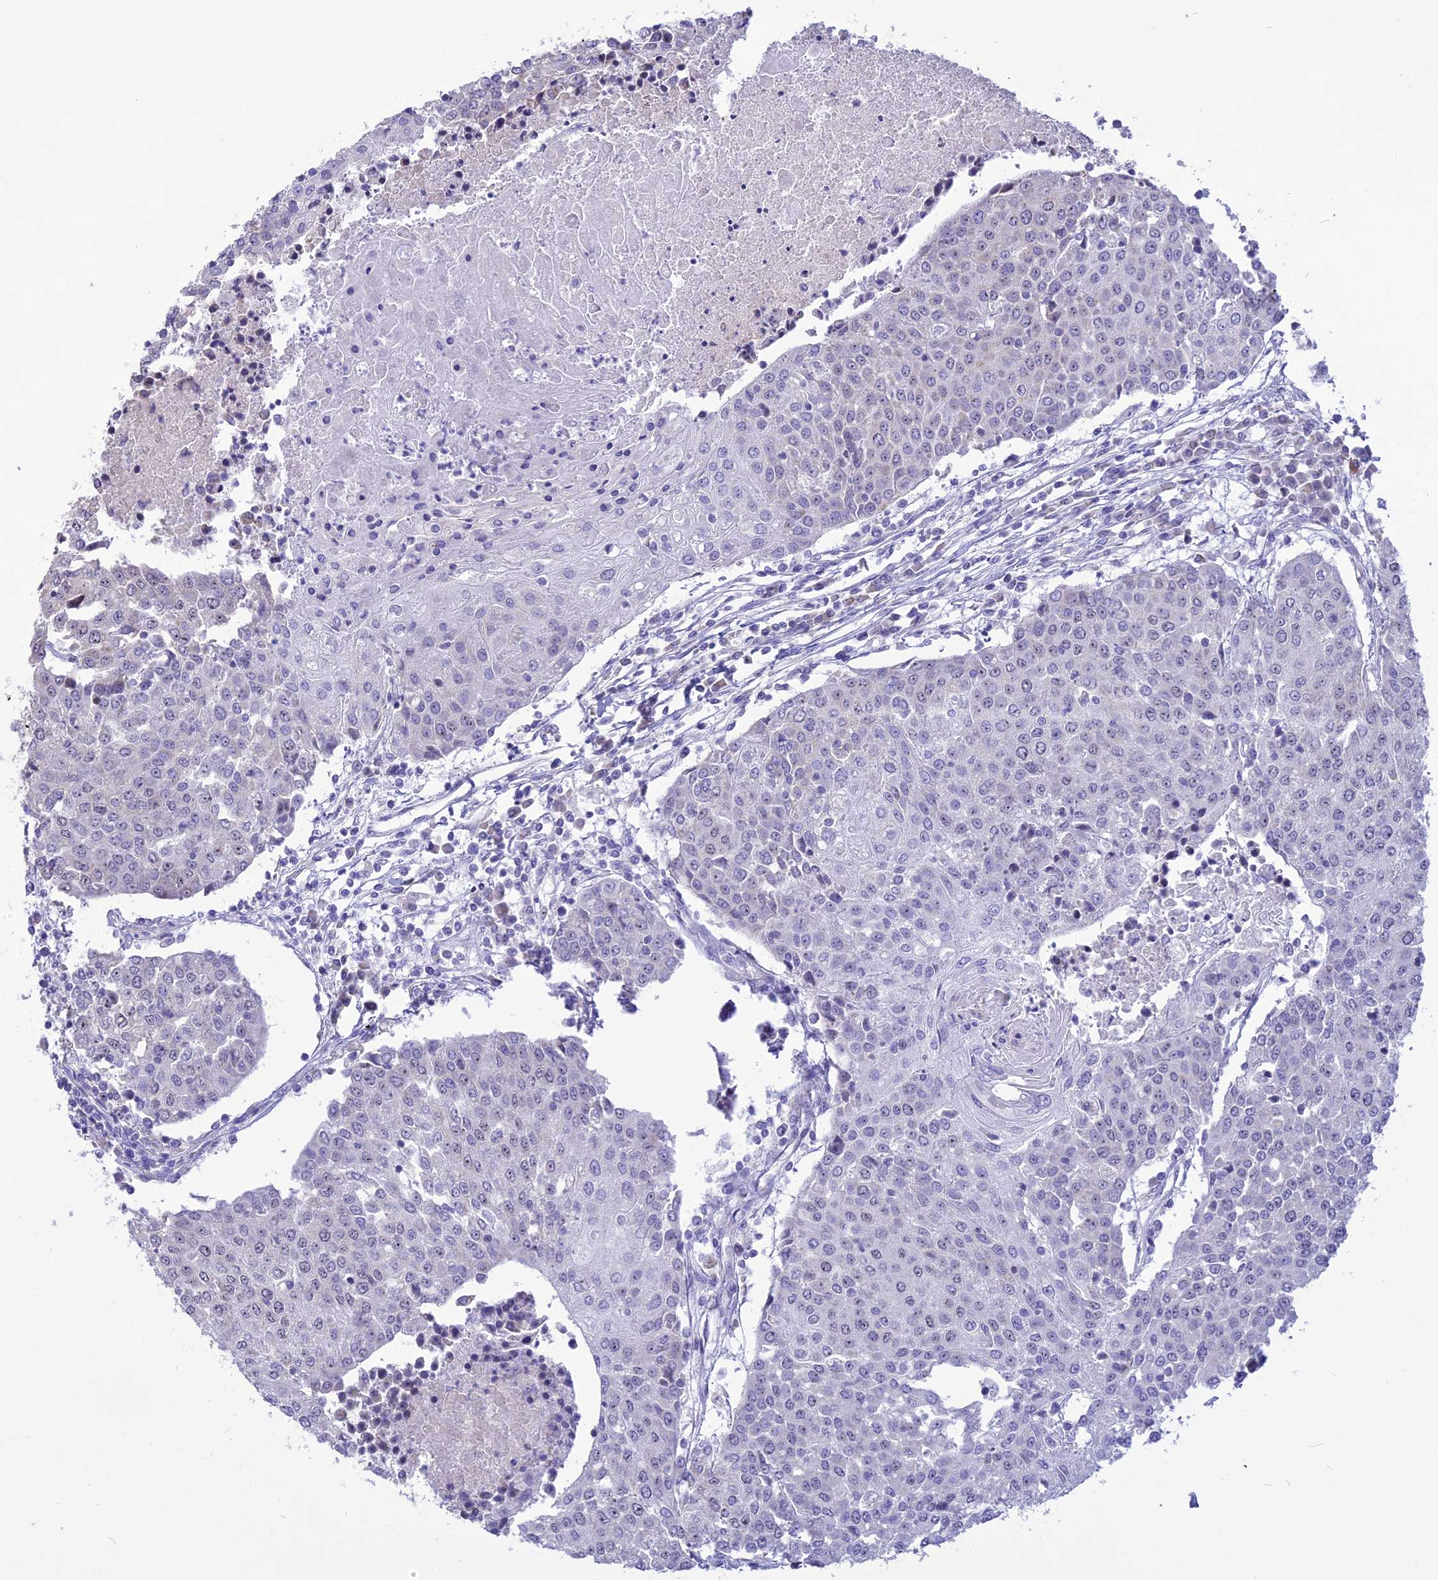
{"staining": {"intensity": "negative", "quantity": "none", "location": "none"}, "tissue": "urothelial cancer", "cell_type": "Tumor cells", "image_type": "cancer", "snomed": [{"axis": "morphology", "description": "Urothelial carcinoma, High grade"}, {"axis": "topography", "description": "Urinary bladder"}], "caption": "DAB (3,3'-diaminobenzidine) immunohistochemical staining of urothelial cancer exhibits no significant positivity in tumor cells.", "gene": "CMSS1", "patient": {"sex": "female", "age": 85}}